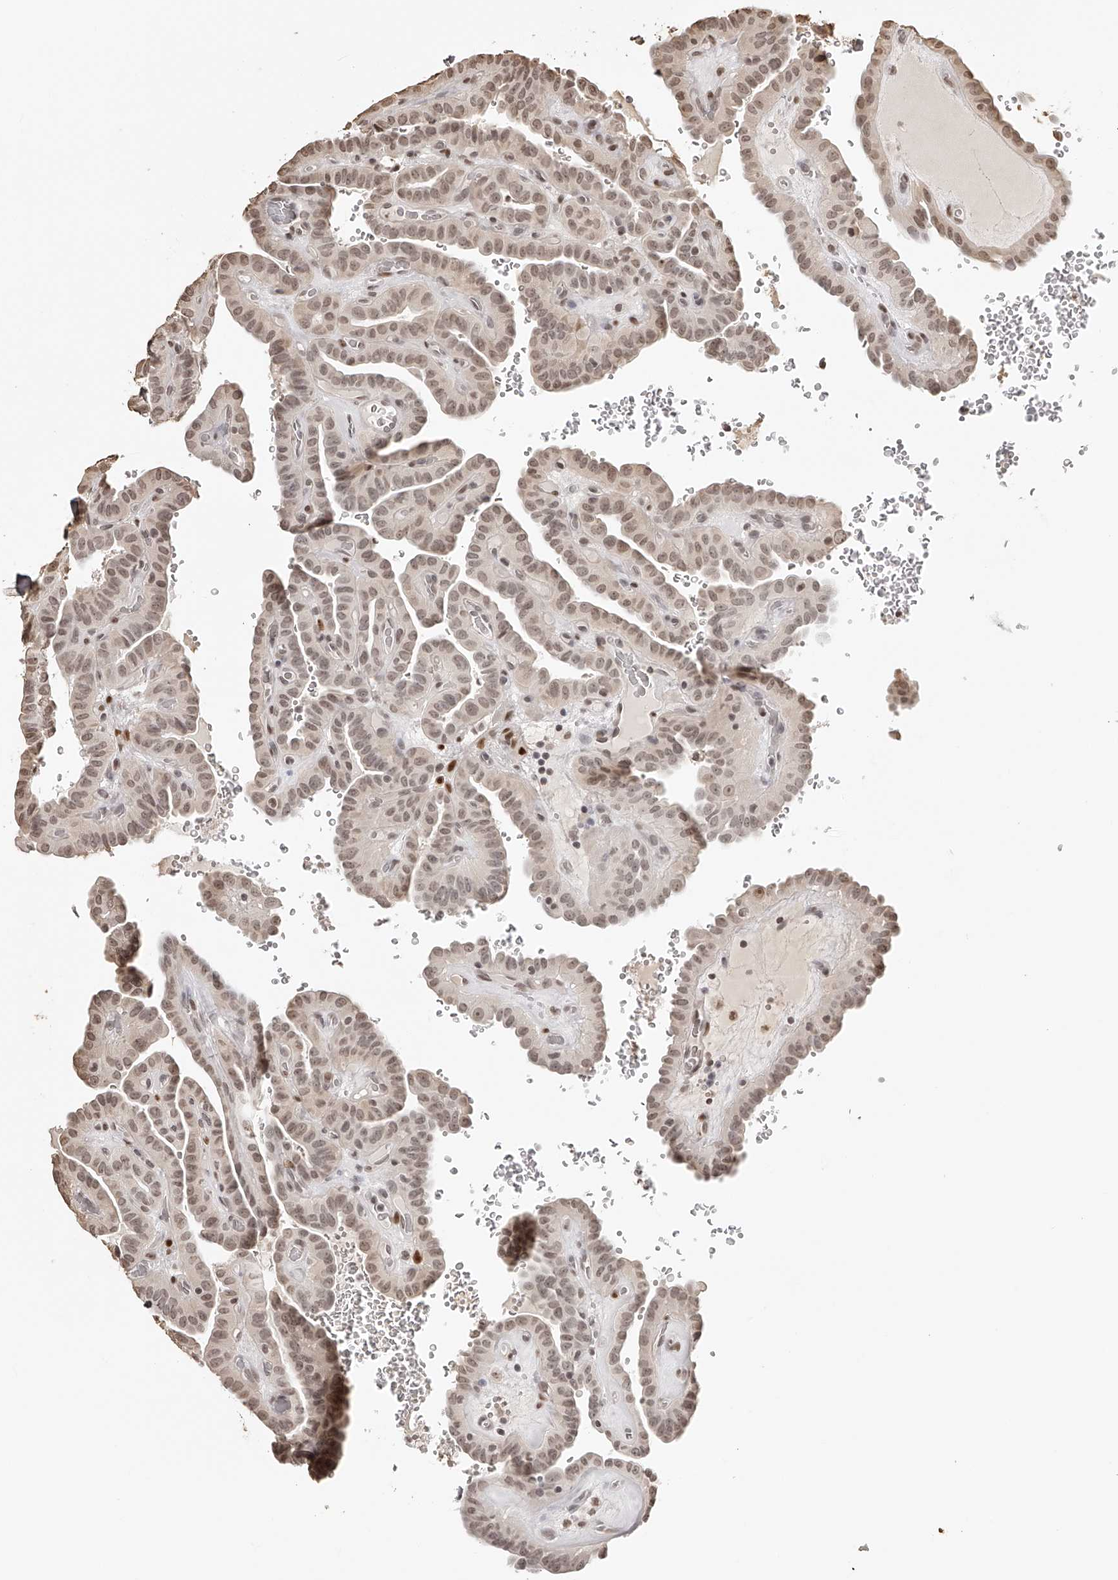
{"staining": {"intensity": "weak", "quantity": ">75%", "location": "nuclear"}, "tissue": "thyroid cancer", "cell_type": "Tumor cells", "image_type": "cancer", "snomed": [{"axis": "morphology", "description": "Papillary adenocarcinoma, NOS"}, {"axis": "topography", "description": "Thyroid gland"}], "caption": "The micrograph exhibits immunohistochemical staining of thyroid papillary adenocarcinoma. There is weak nuclear positivity is appreciated in approximately >75% of tumor cells.", "gene": "ZNF503", "patient": {"sex": "male", "age": 77}}